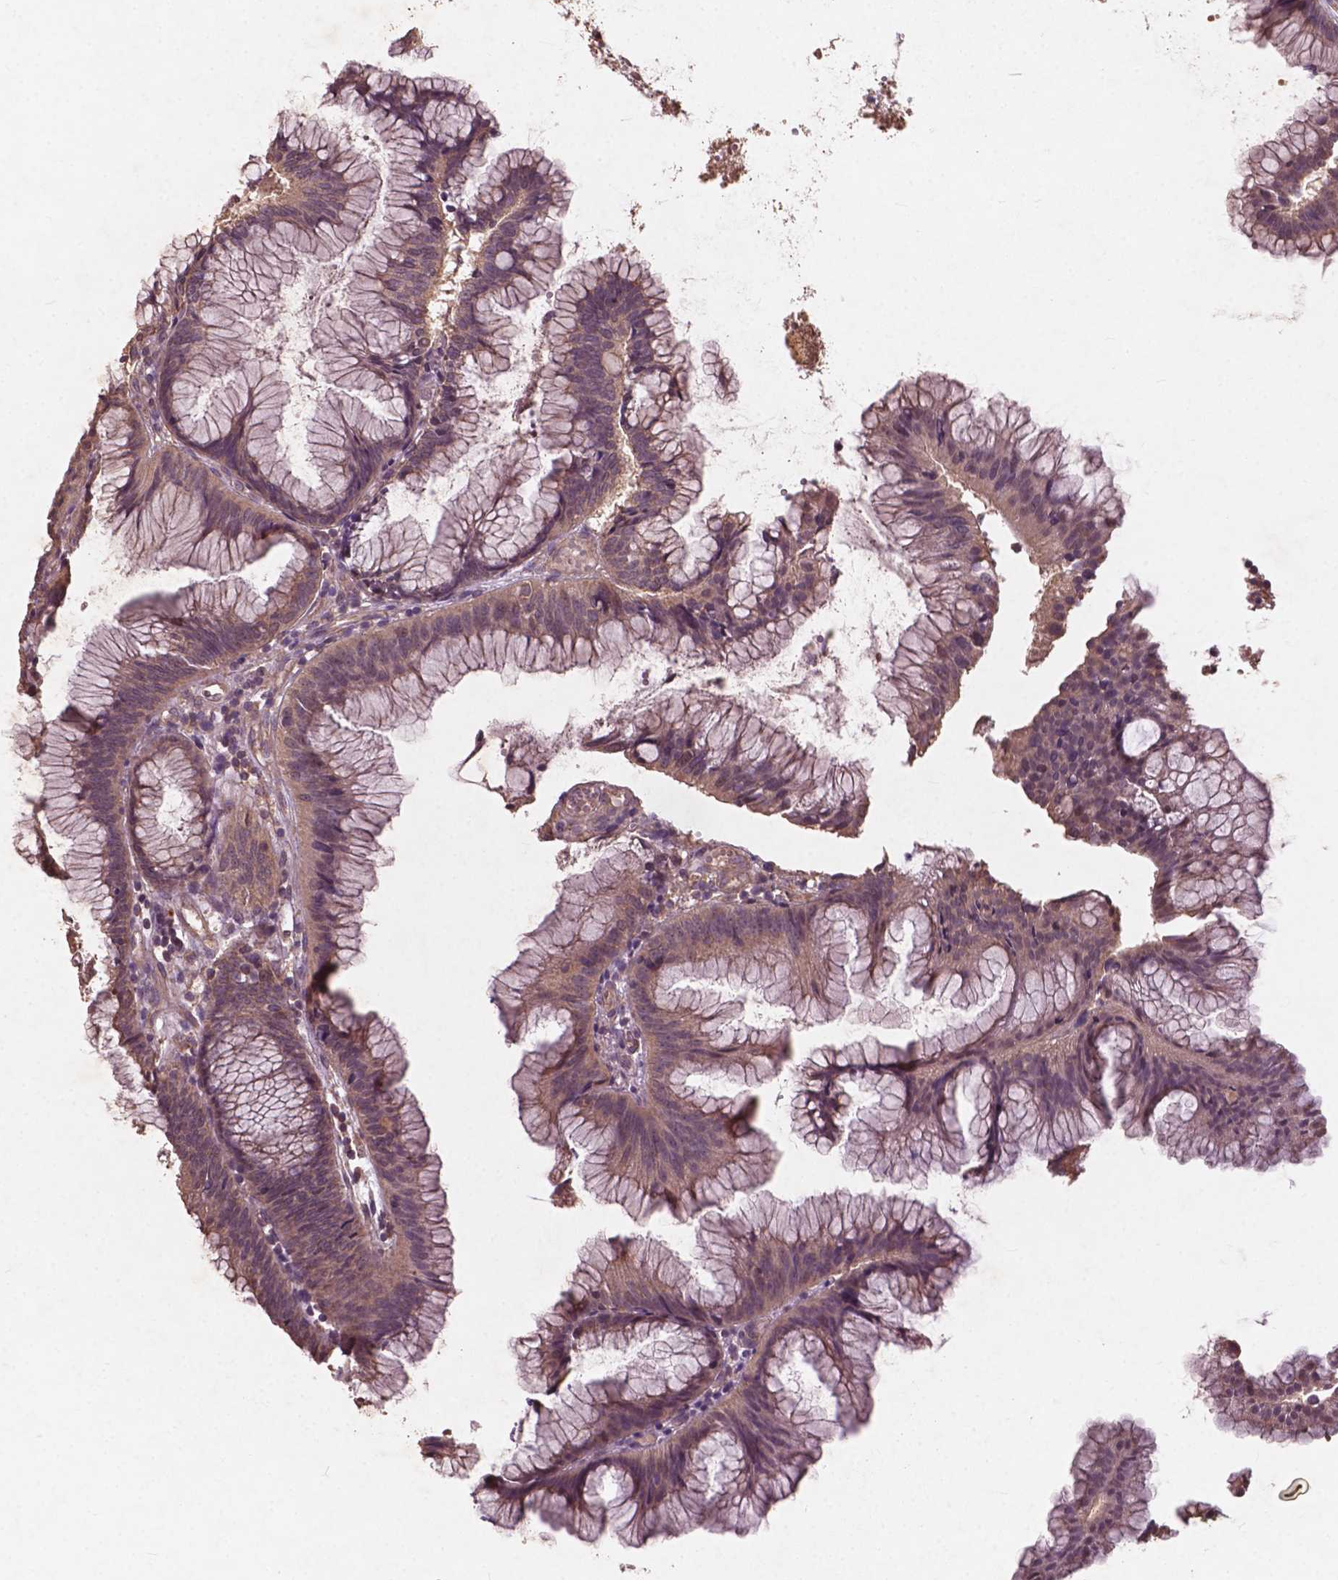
{"staining": {"intensity": "moderate", "quantity": ">75%", "location": "cytoplasmic/membranous"}, "tissue": "colorectal cancer", "cell_type": "Tumor cells", "image_type": "cancer", "snomed": [{"axis": "morphology", "description": "Adenocarcinoma, NOS"}, {"axis": "topography", "description": "Colon"}], "caption": "Protein expression analysis of human colorectal cancer (adenocarcinoma) reveals moderate cytoplasmic/membranous positivity in about >75% of tumor cells. (Stains: DAB in brown, nuclei in blue, Microscopy: brightfield microscopy at high magnification).", "gene": "ST6GALNAC5", "patient": {"sex": "female", "age": 78}}